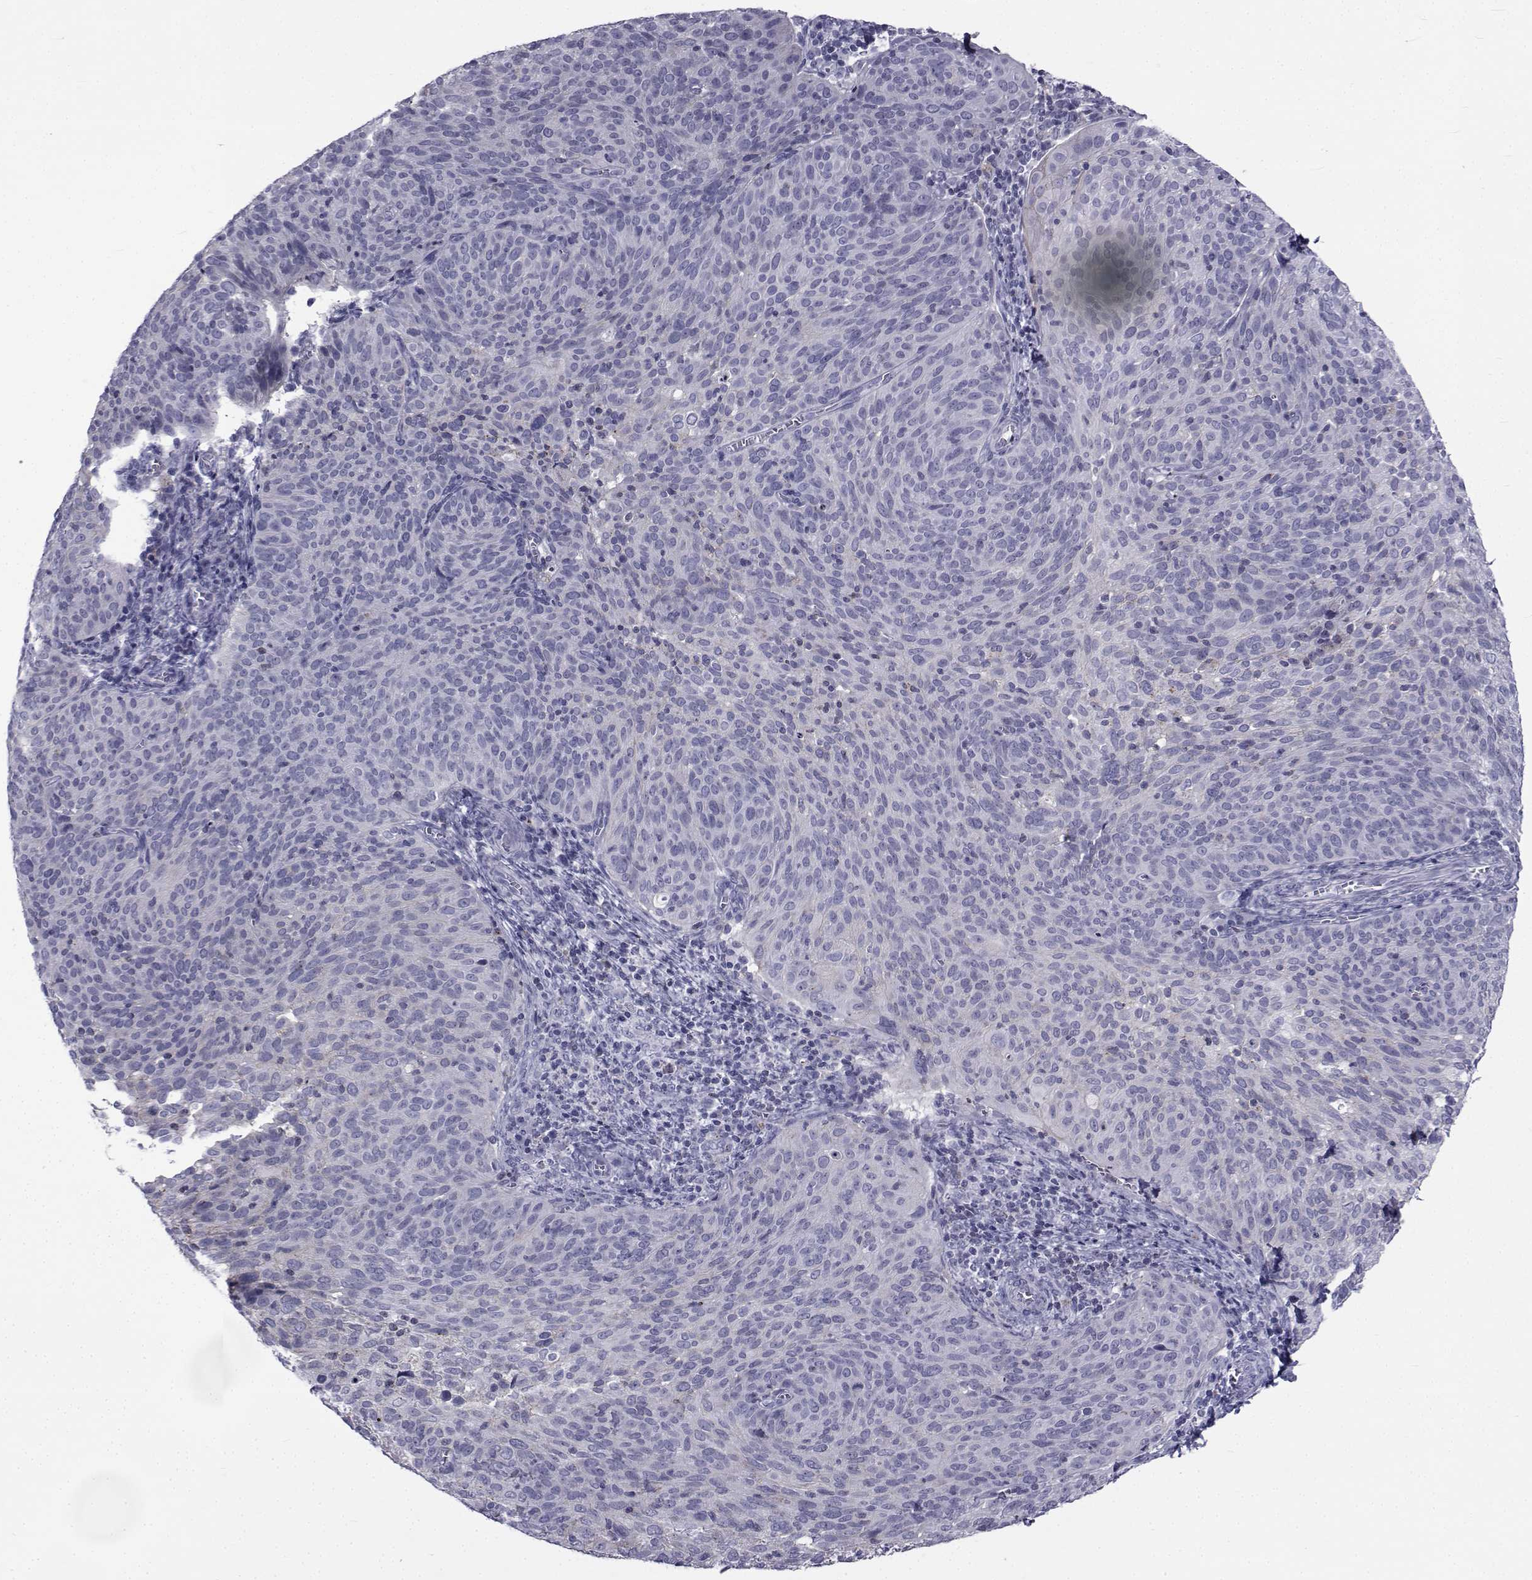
{"staining": {"intensity": "negative", "quantity": "none", "location": "none"}, "tissue": "cervical cancer", "cell_type": "Tumor cells", "image_type": "cancer", "snomed": [{"axis": "morphology", "description": "Squamous cell carcinoma, NOS"}, {"axis": "topography", "description": "Cervix"}], "caption": "Immunohistochemical staining of cervical cancer (squamous cell carcinoma) displays no significant positivity in tumor cells. (DAB immunohistochemistry, high magnification).", "gene": "PDE6H", "patient": {"sex": "female", "age": 39}}